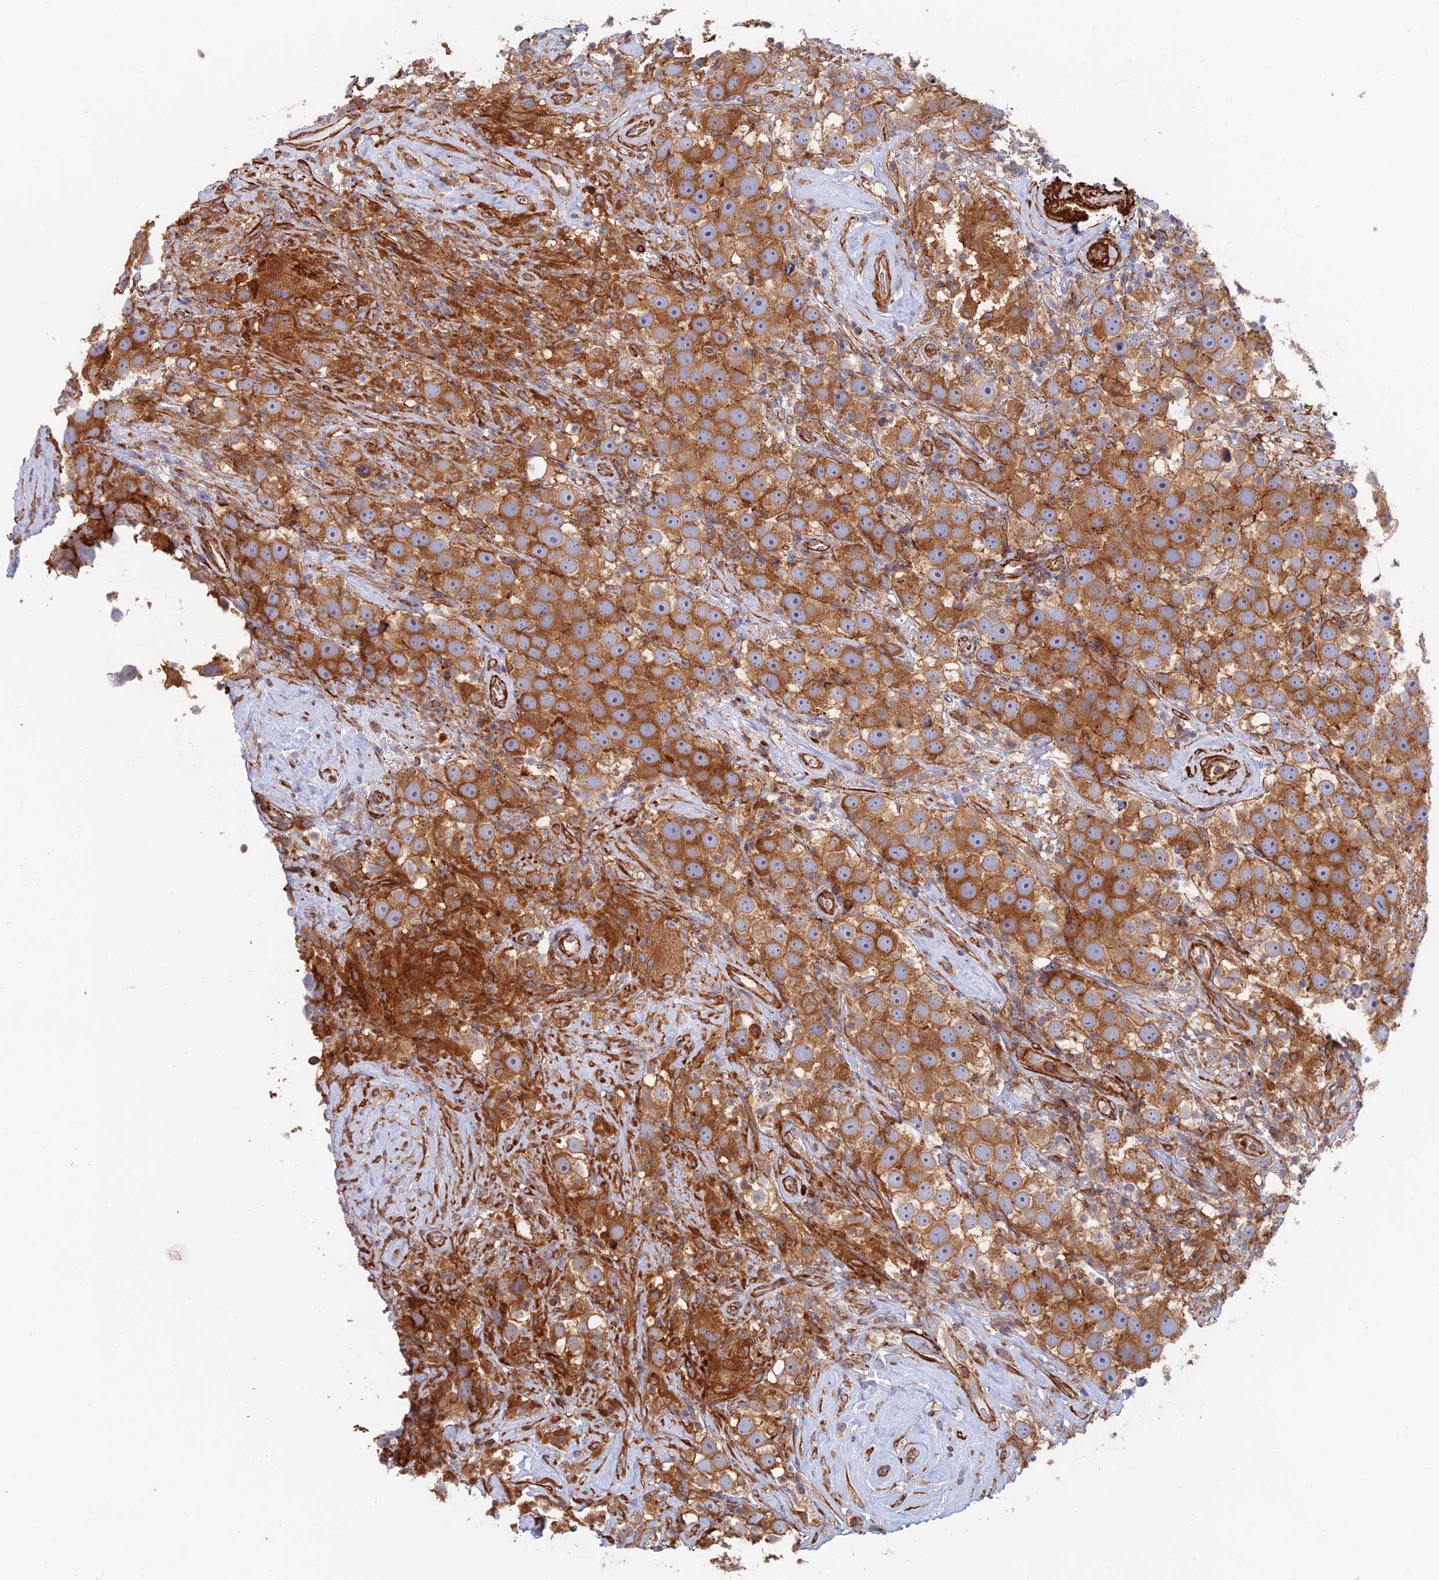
{"staining": {"intensity": "strong", "quantity": ">75%", "location": "cytoplasmic/membranous"}, "tissue": "testis cancer", "cell_type": "Tumor cells", "image_type": "cancer", "snomed": [{"axis": "morphology", "description": "Seminoma, NOS"}, {"axis": "topography", "description": "Testis"}], "caption": "About >75% of tumor cells in human testis cancer (seminoma) show strong cytoplasmic/membranous protein expression as visualized by brown immunohistochemical staining.", "gene": "PAK4", "patient": {"sex": "male", "age": 49}}